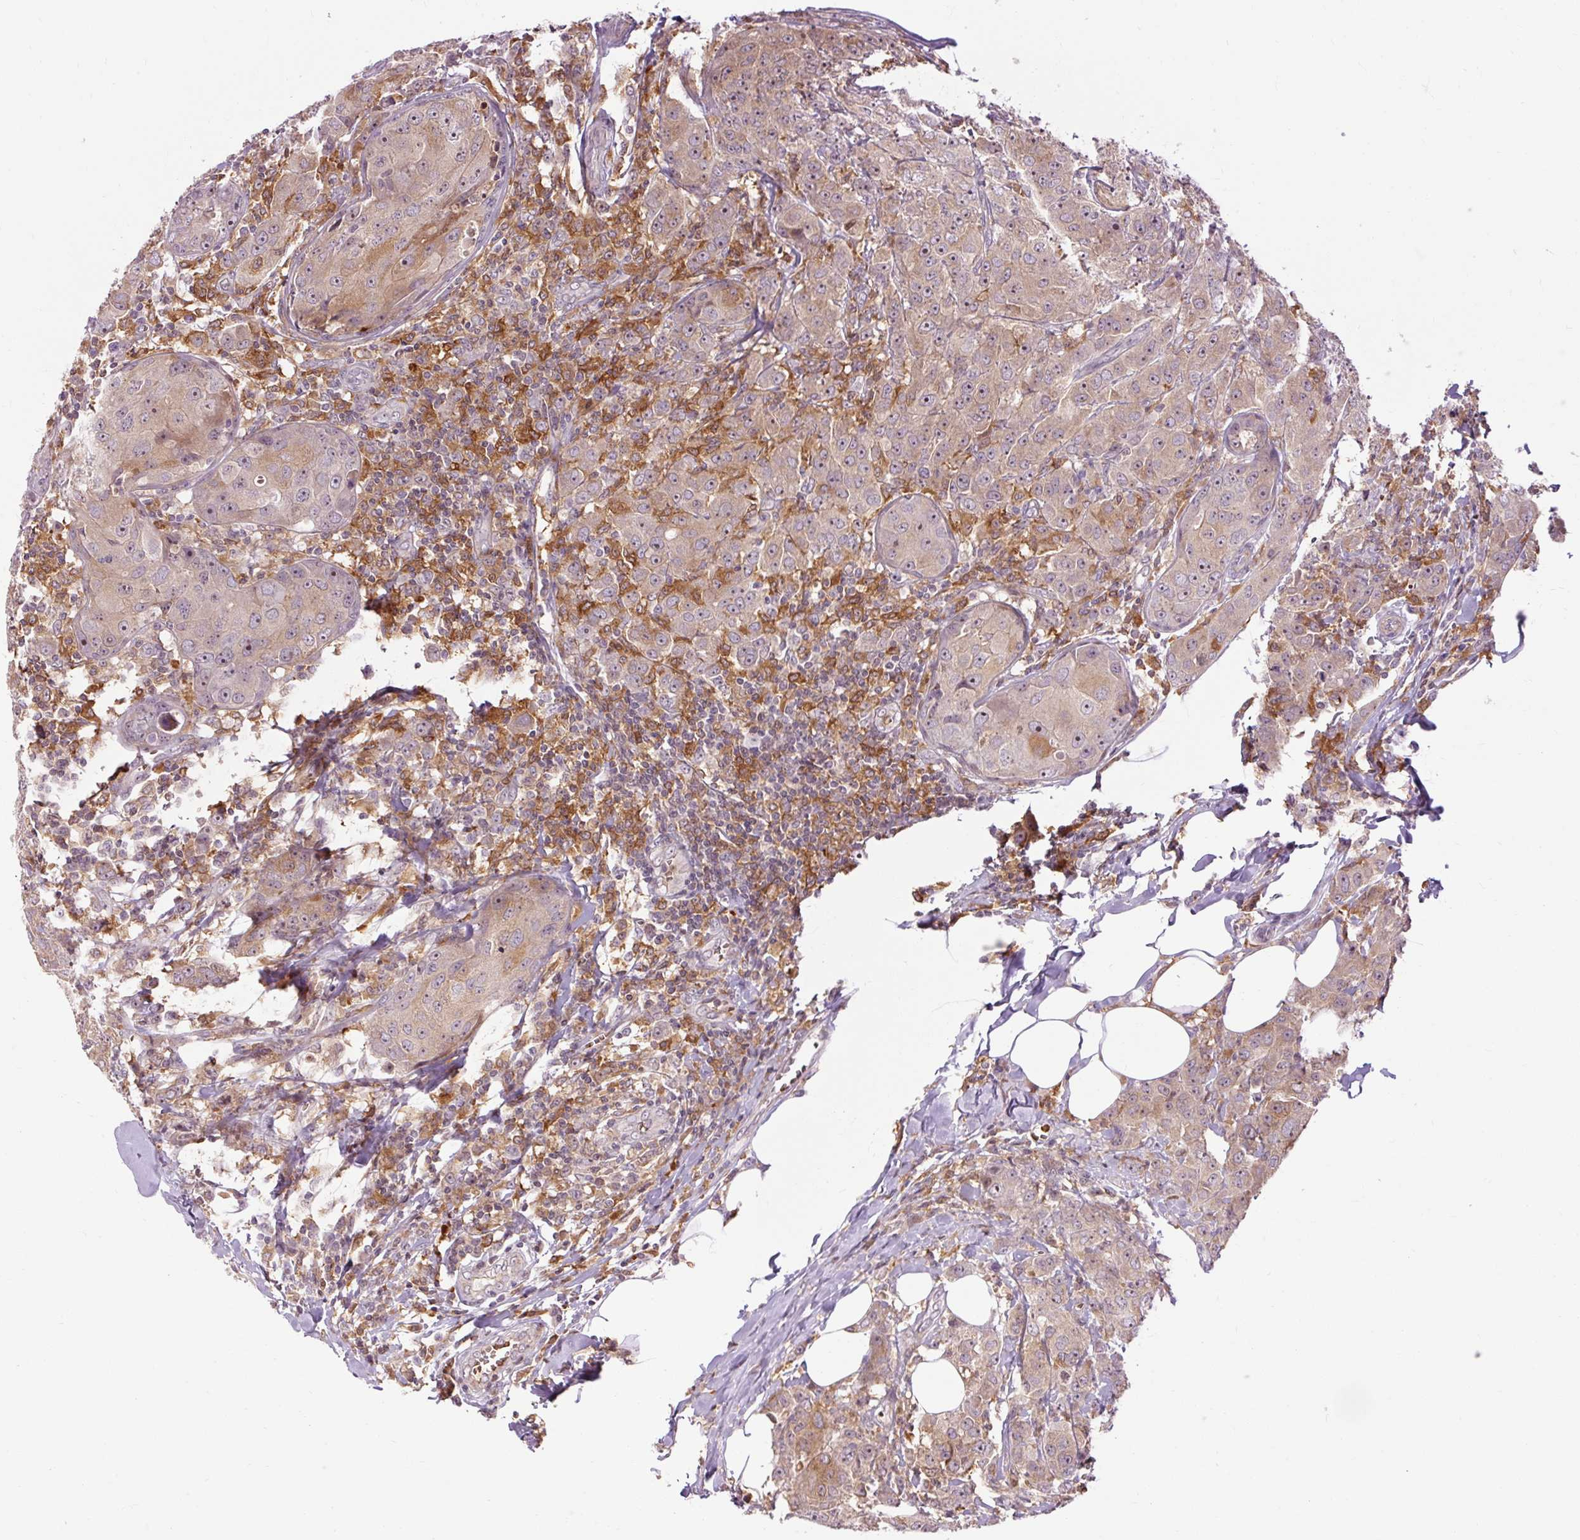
{"staining": {"intensity": "weak", "quantity": ">75%", "location": "cytoplasmic/membranous"}, "tissue": "breast cancer", "cell_type": "Tumor cells", "image_type": "cancer", "snomed": [{"axis": "morphology", "description": "Duct carcinoma"}, {"axis": "topography", "description": "Breast"}], "caption": "IHC image of human breast cancer (infiltrating ductal carcinoma) stained for a protein (brown), which displays low levels of weak cytoplasmic/membranous positivity in about >75% of tumor cells.", "gene": "CEBPZ", "patient": {"sex": "female", "age": 43}}